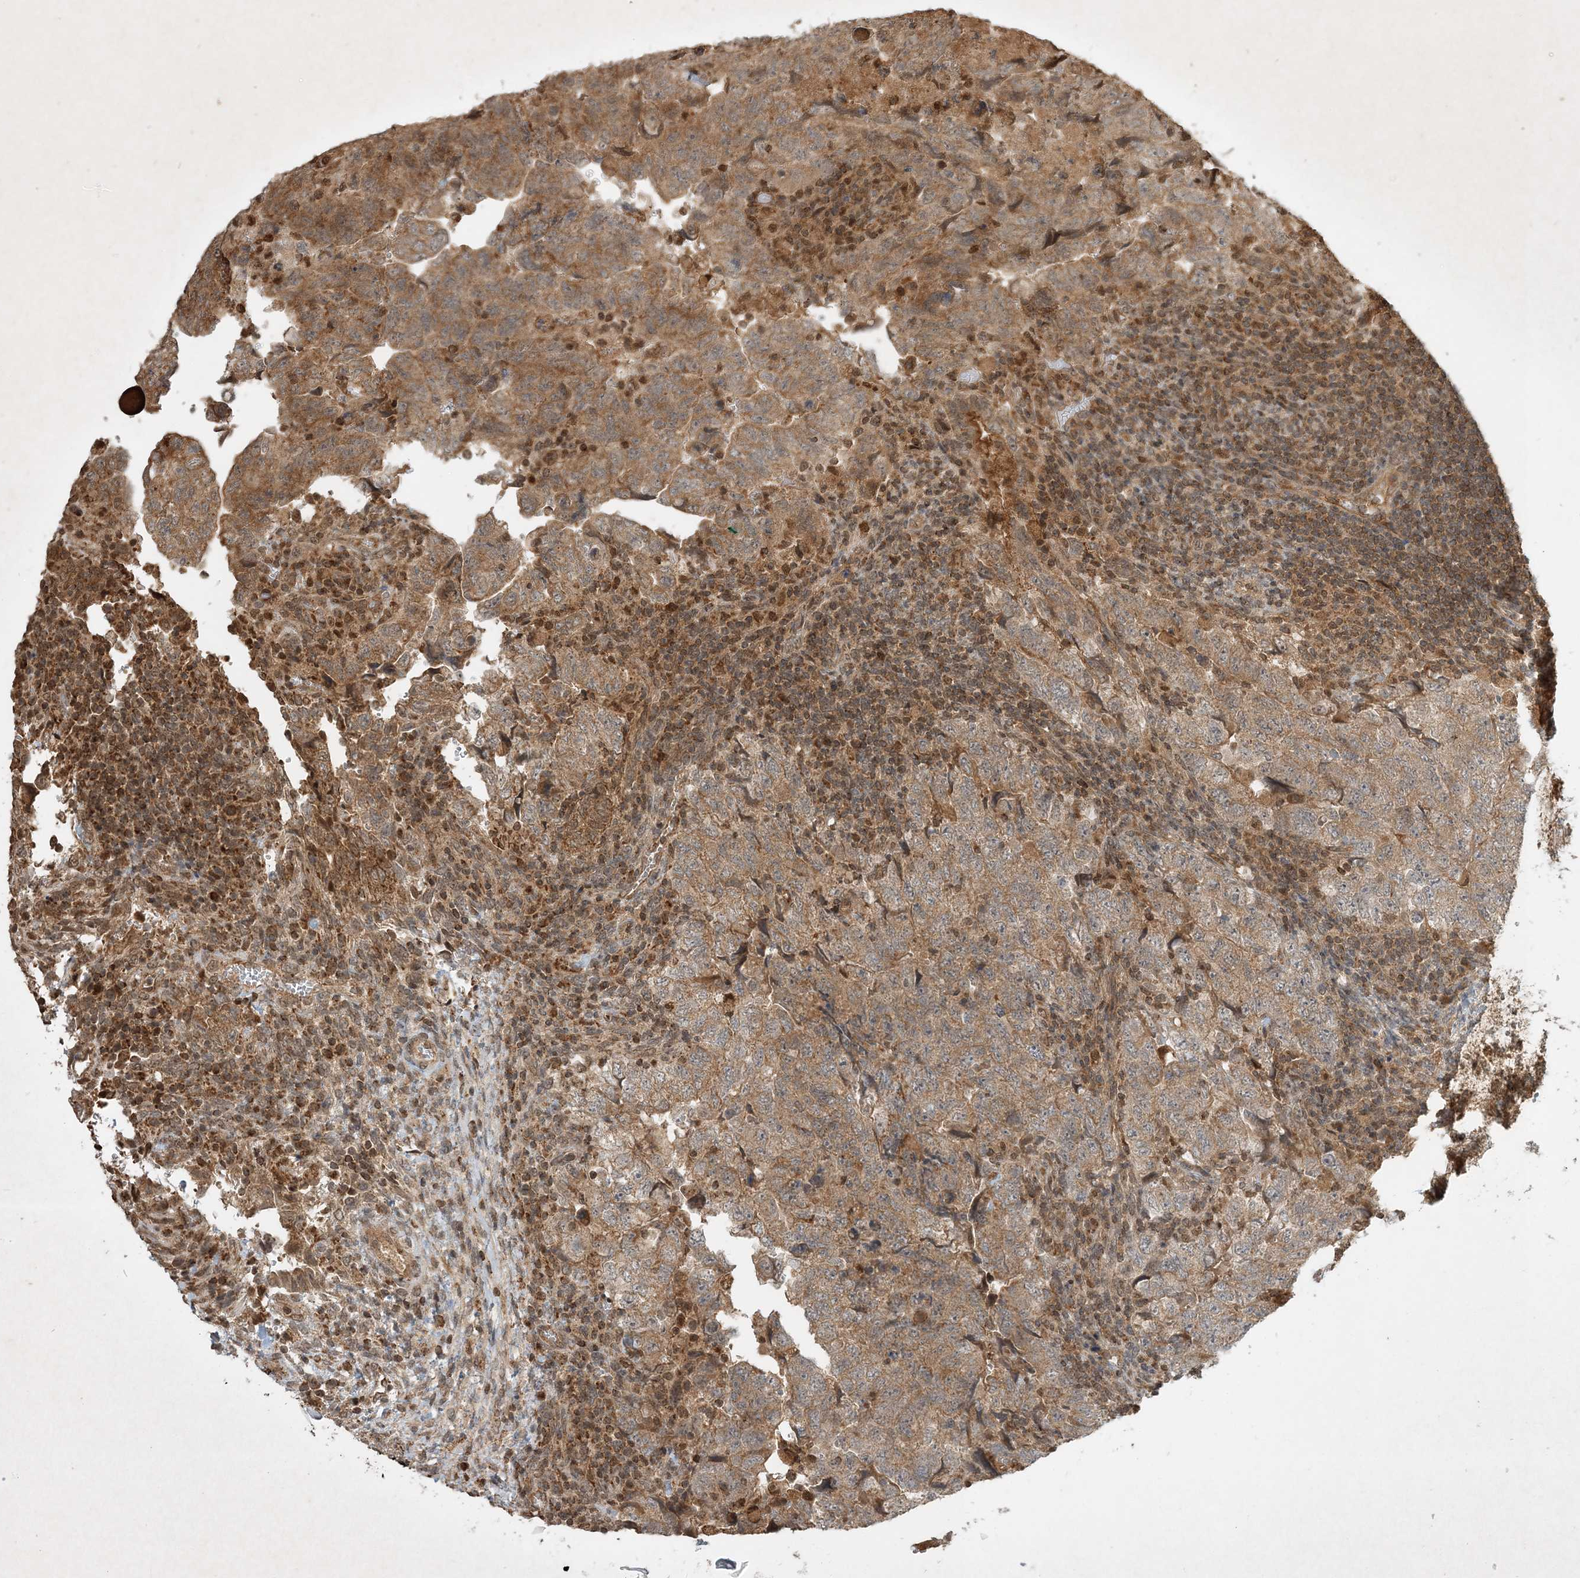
{"staining": {"intensity": "moderate", "quantity": ">75%", "location": "cytoplasmic/membranous"}, "tissue": "testis cancer", "cell_type": "Tumor cells", "image_type": "cancer", "snomed": [{"axis": "morphology", "description": "Carcinoma, Embryonal, NOS"}, {"axis": "topography", "description": "Testis"}], "caption": "IHC (DAB (3,3'-diaminobenzidine)) staining of testis cancer (embryonal carcinoma) reveals moderate cytoplasmic/membranous protein expression in about >75% of tumor cells.", "gene": "PLTP", "patient": {"sex": "male", "age": 36}}